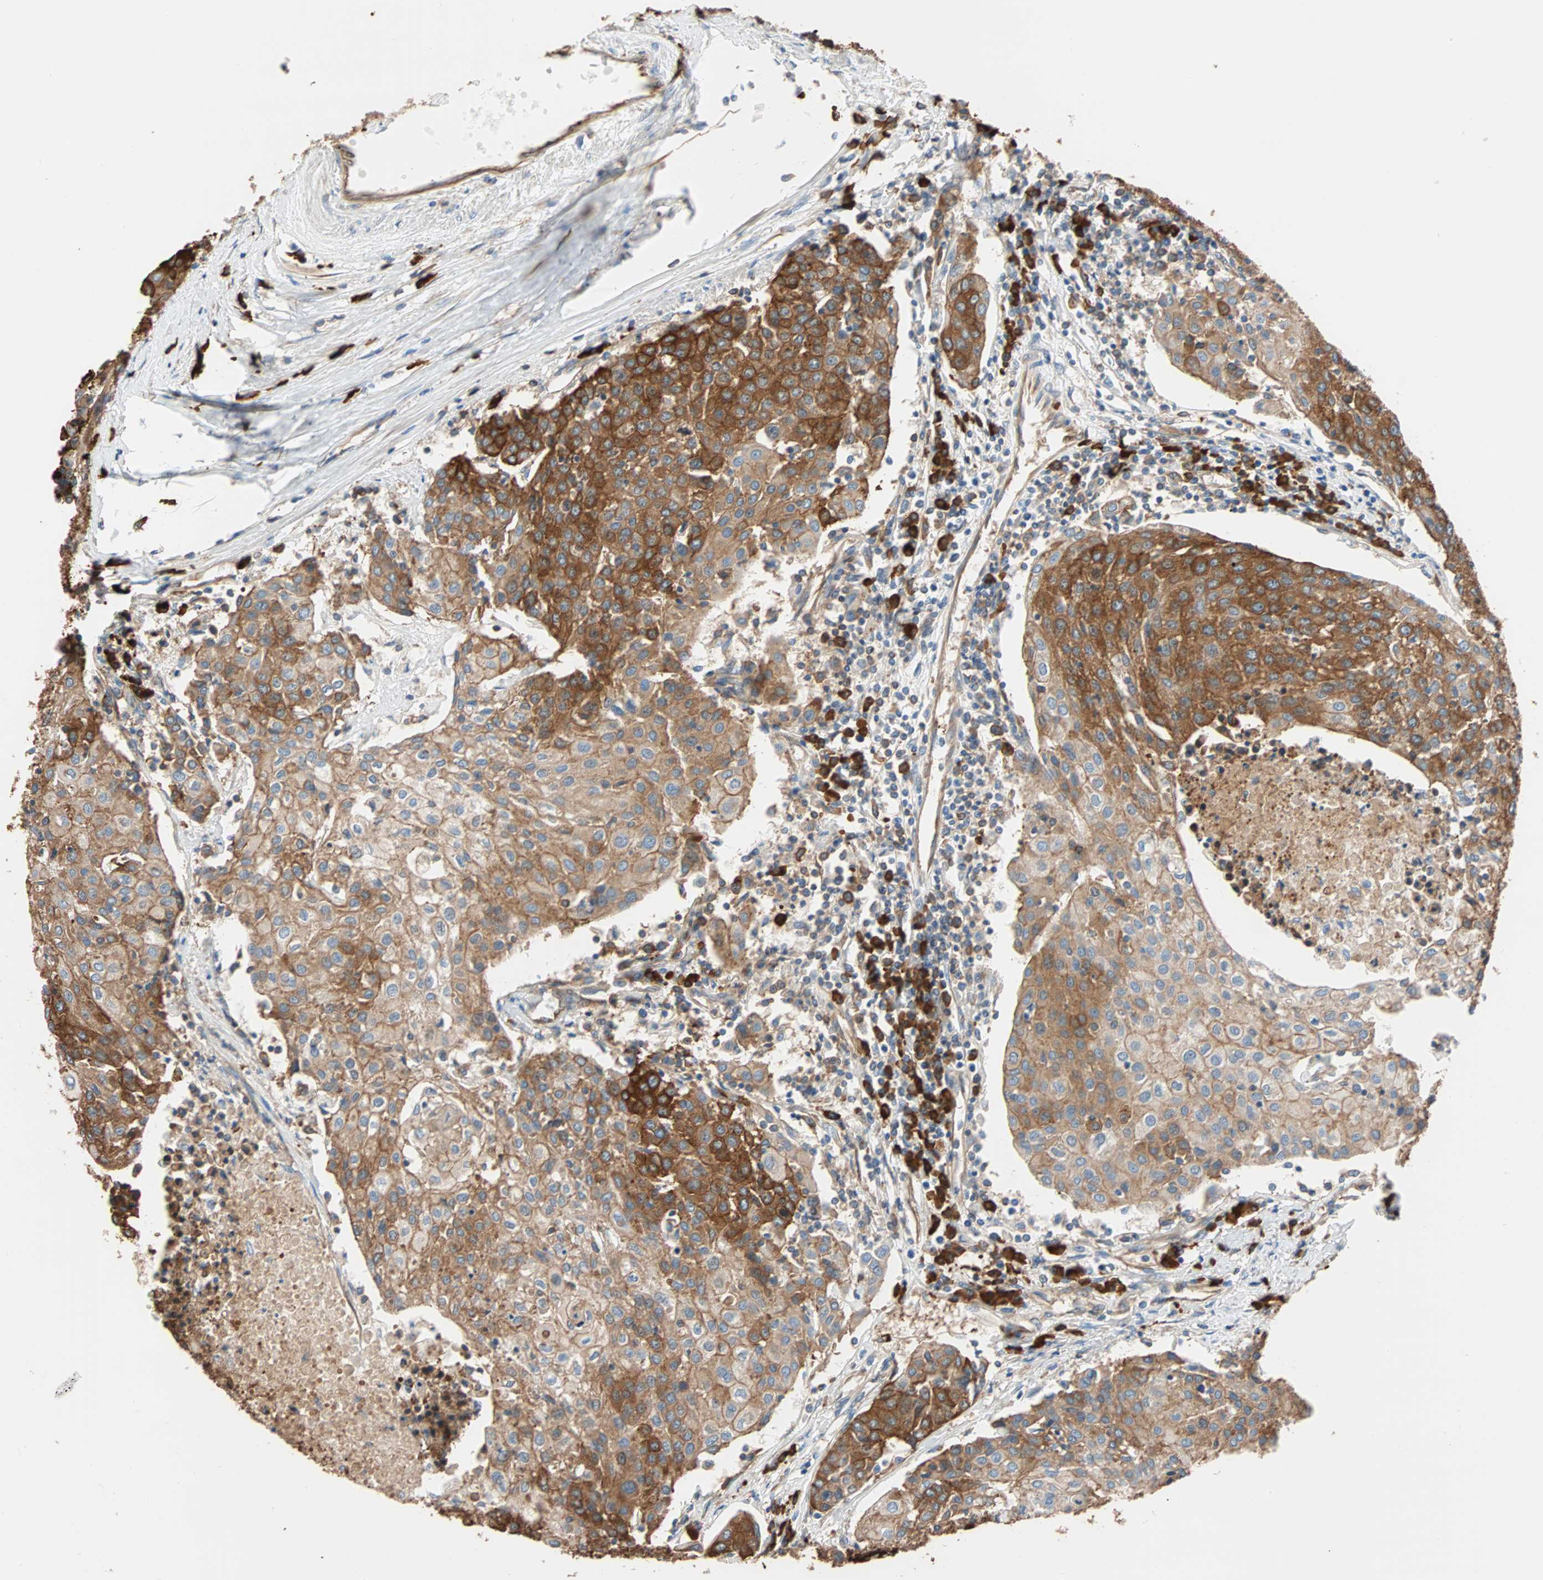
{"staining": {"intensity": "strong", "quantity": ">75%", "location": "cytoplasmic/membranous"}, "tissue": "urothelial cancer", "cell_type": "Tumor cells", "image_type": "cancer", "snomed": [{"axis": "morphology", "description": "Urothelial carcinoma, High grade"}, {"axis": "topography", "description": "Urinary bladder"}], "caption": "Urothelial cancer tissue demonstrates strong cytoplasmic/membranous expression in approximately >75% of tumor cells", "gene": "EEF2", "patient": {"sex": "female", "age": 85}}